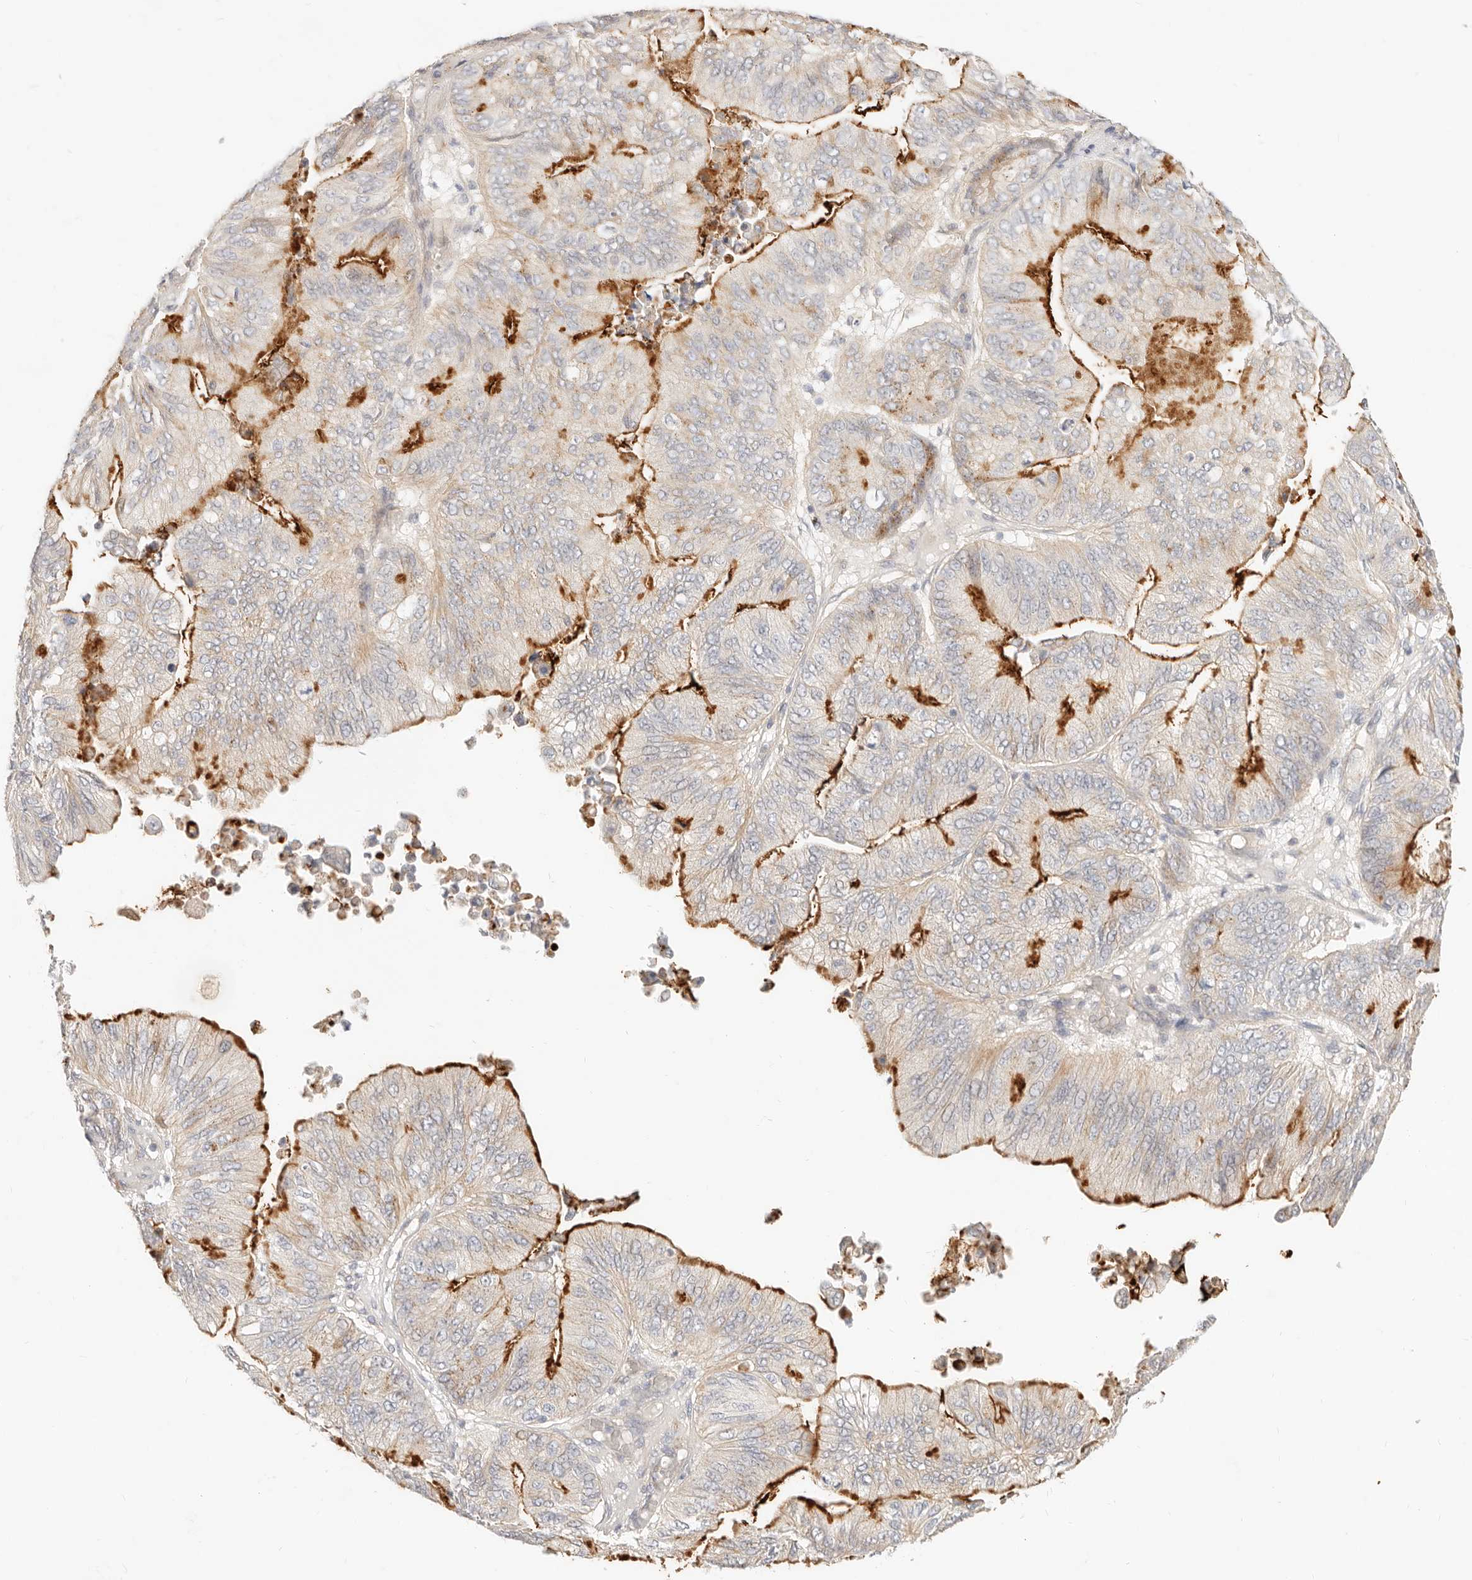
{"staining": {"intensity": "moderate", "quantity": "25%-75%", "location": "cytoplasmic/membranous"}, "tissue": "ovarian cancer", "cell_type": "Tumor cells", "image_type": "cancer", "snomed": [{"axis": "morphology", "description": "Cystadenocarcinoma, mucinous, NOS"}, {"axis": "topography", "description": "Ovary"}], "caption": "Immunohistochemistry (IHC) photomicrograph of human ovarian cancer stained for a protein (brown), which demonstrates medium levels of moderate cytoplasmic/membranous positivity in about 25%-75% of tumor cells.", "gene": "UBXN10", "patient": {"sex": "female", "age": 61}}